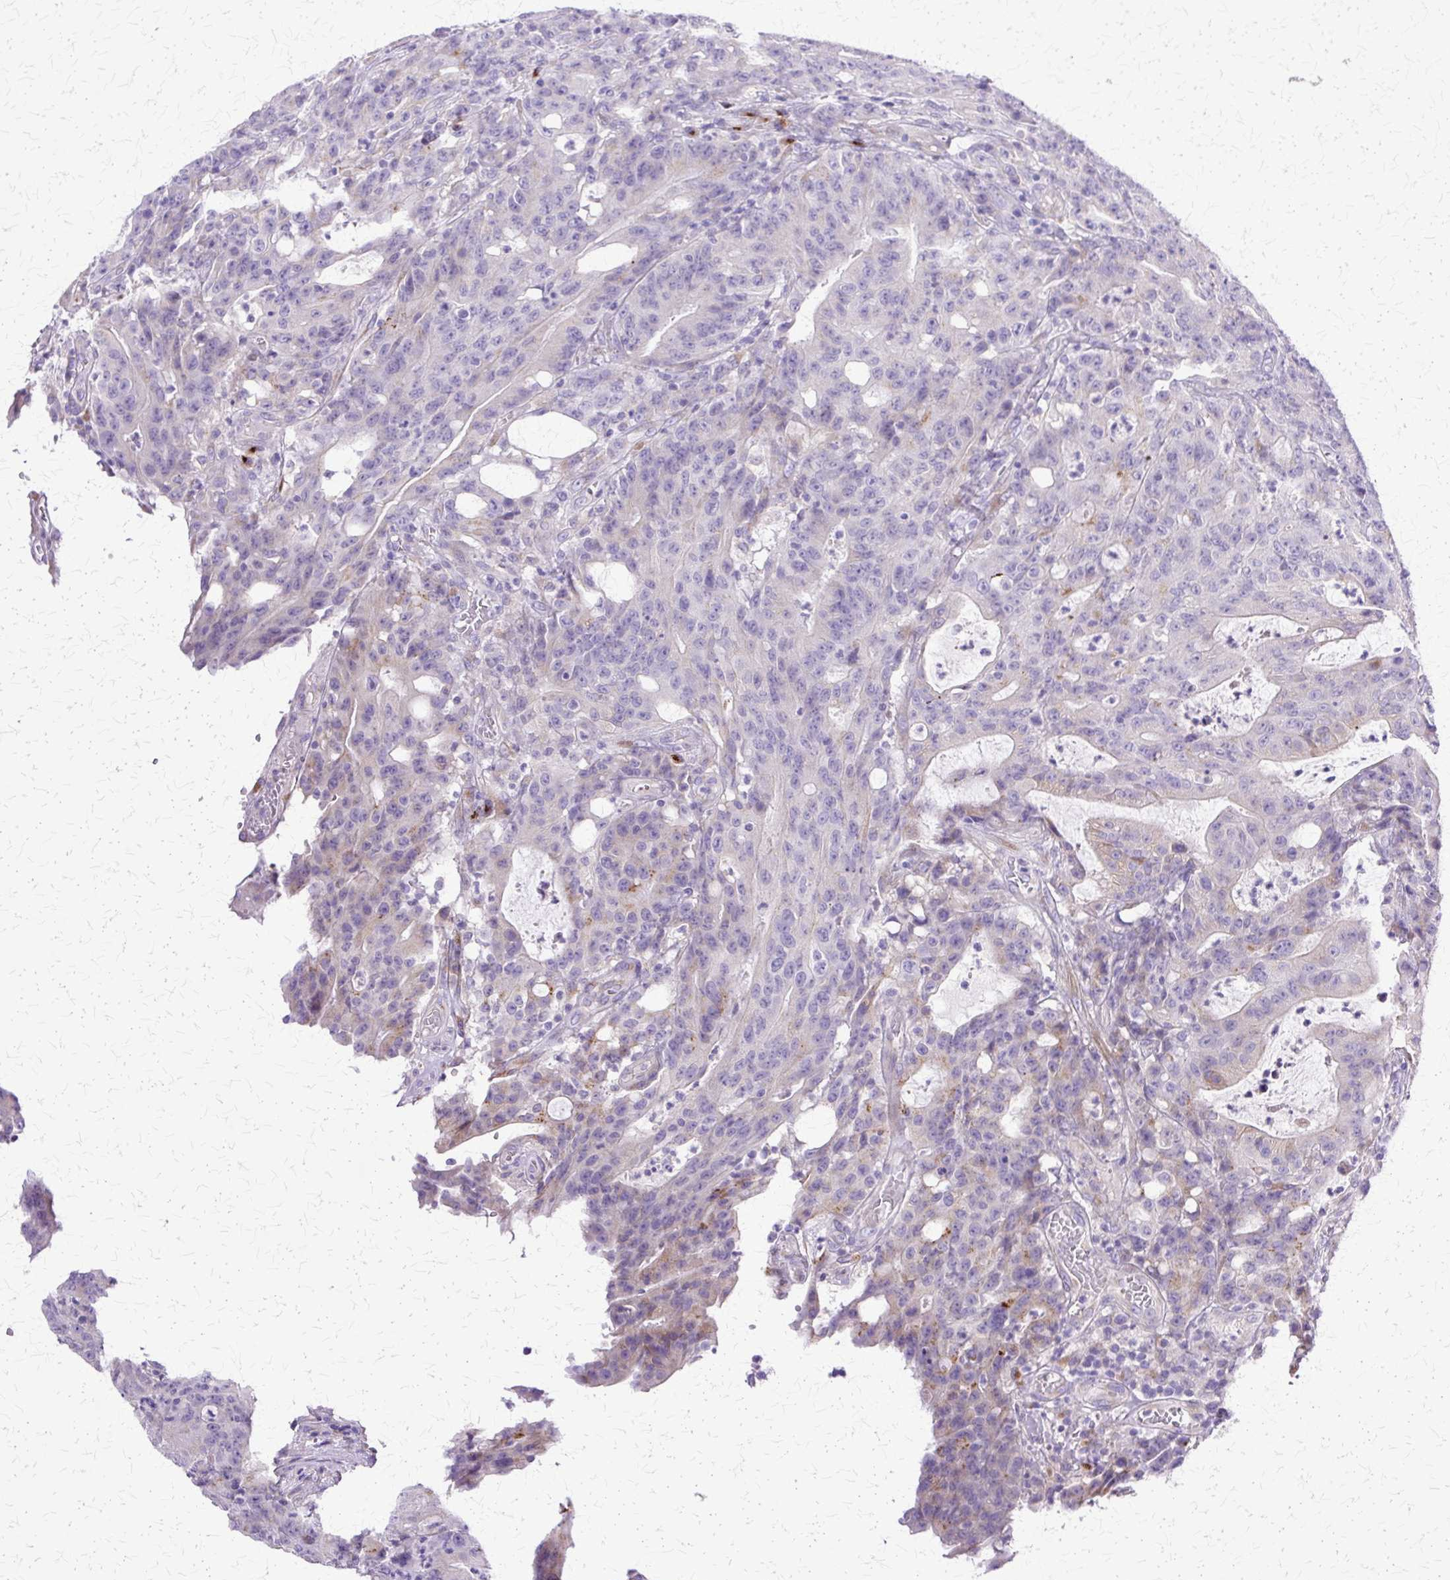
{"staining": {"intensity": "weak", "quantity": "<25%", "location": "cytoplasmic/membranous"}, "tissue": "colorectal cancer", "cell_type": "Tumor cells", "image_type": "cancer", "snomed": [{"axis": "morphology", "description": "Adenocarcinoma, NOS"}, {"axis": "topography", "description": "Colon"}], "caption": "Colorectal adenocarcinoma was stained to show a protein in brown. There is no significant positivity in tumor cells.", "gene": "TBC1D3G", "patient": {"sex": "male", "age": 83}}